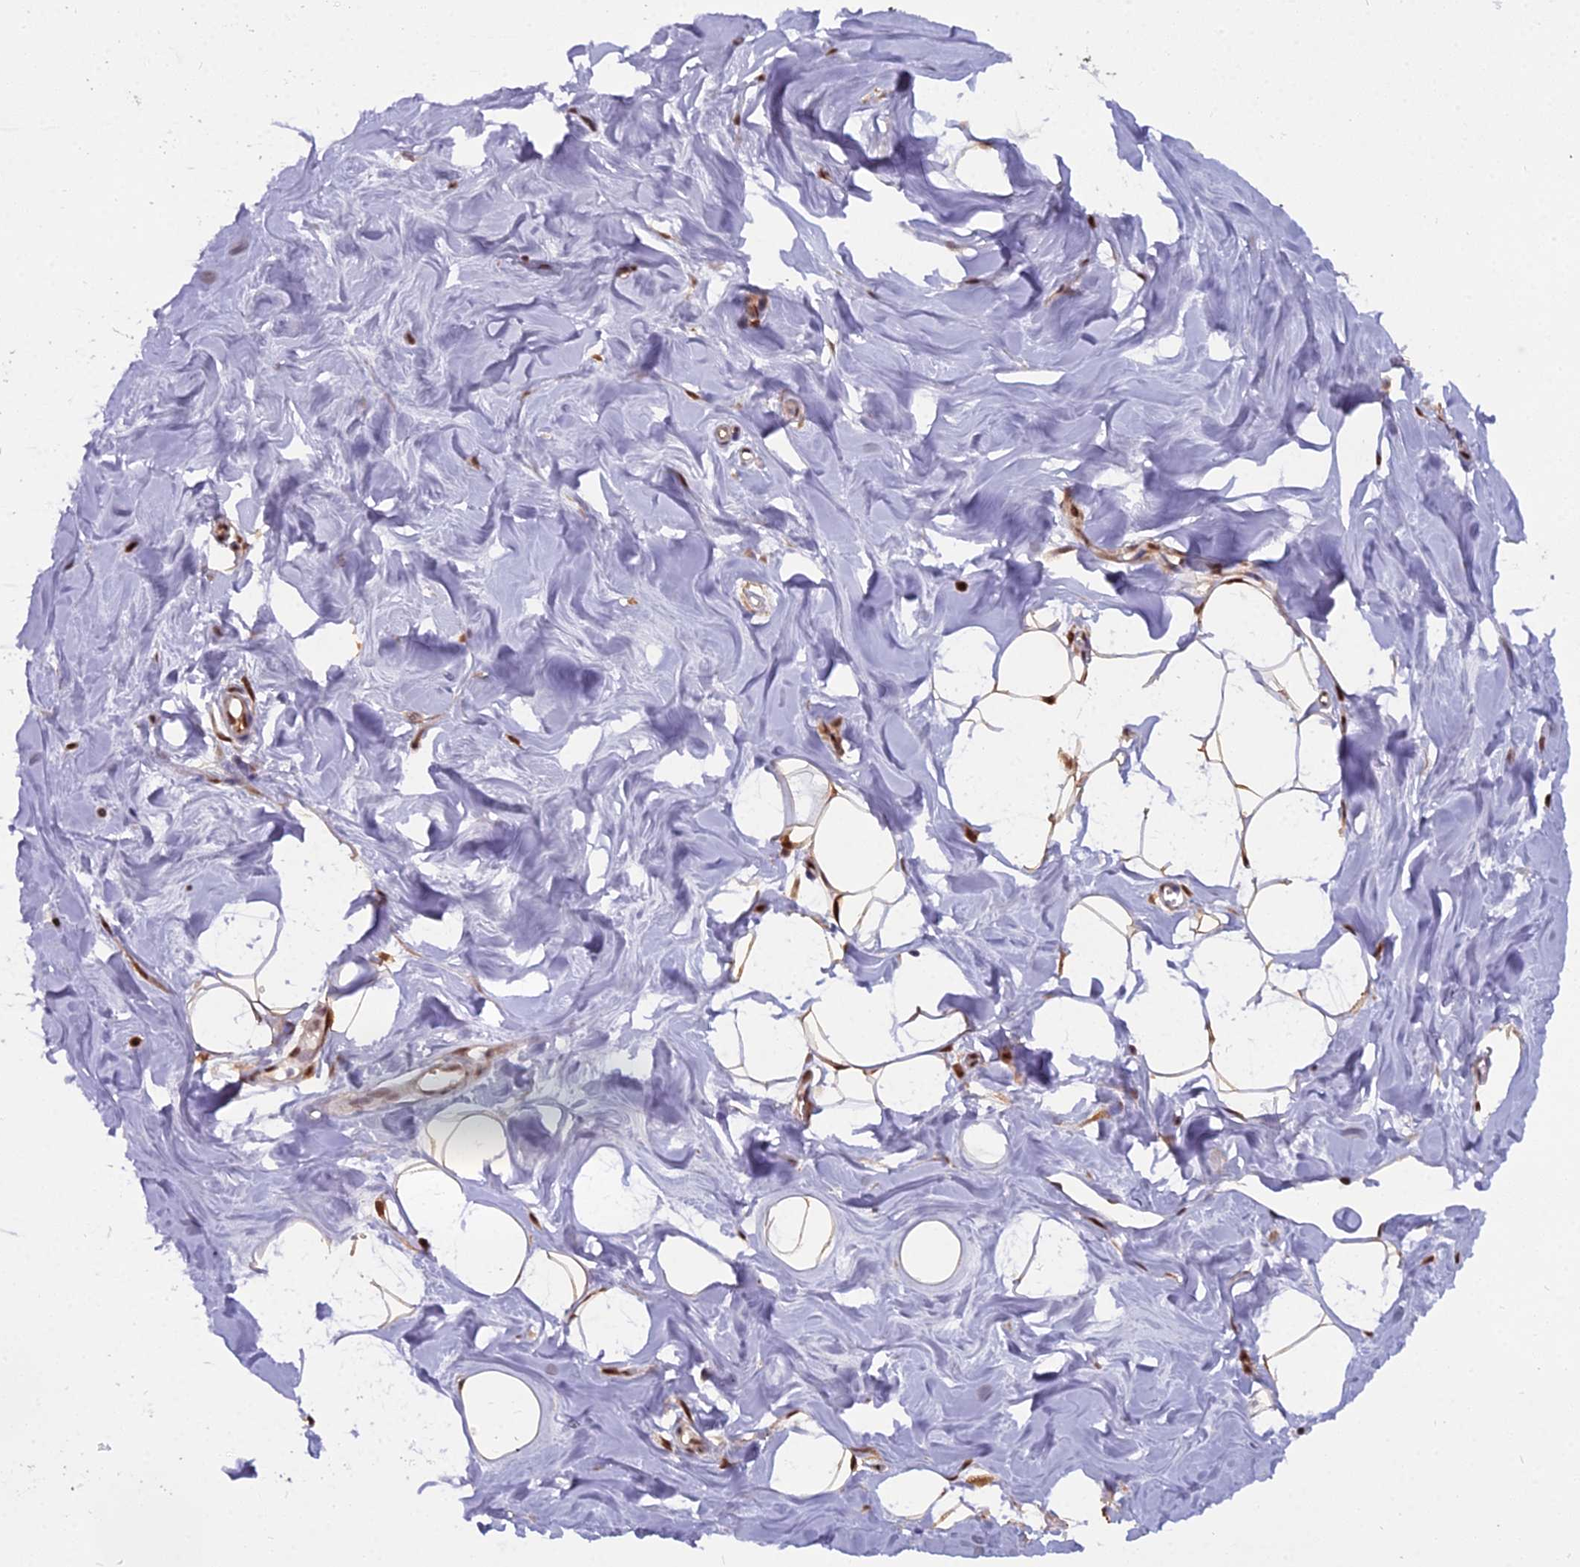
{"staining": {"intensity": "moderate", "quantity": ">75%", "location": "nuclear"}, "tissue": "breast", "cell_type": "Adipocytes", "image_type": "normal", "snomed": [{"axis": "morphology", "description": "Normal tissue, NOS"}, {"axis": "topography", "description": "Breast"}], "caption": "This image exhibits immunohistochemistry staining of benign human breast, with medium moderate nuclear positivity in about >75% of adipocytes.", "gene": "NPEPL1", "patient": {"sex": "female", "age": 27}}